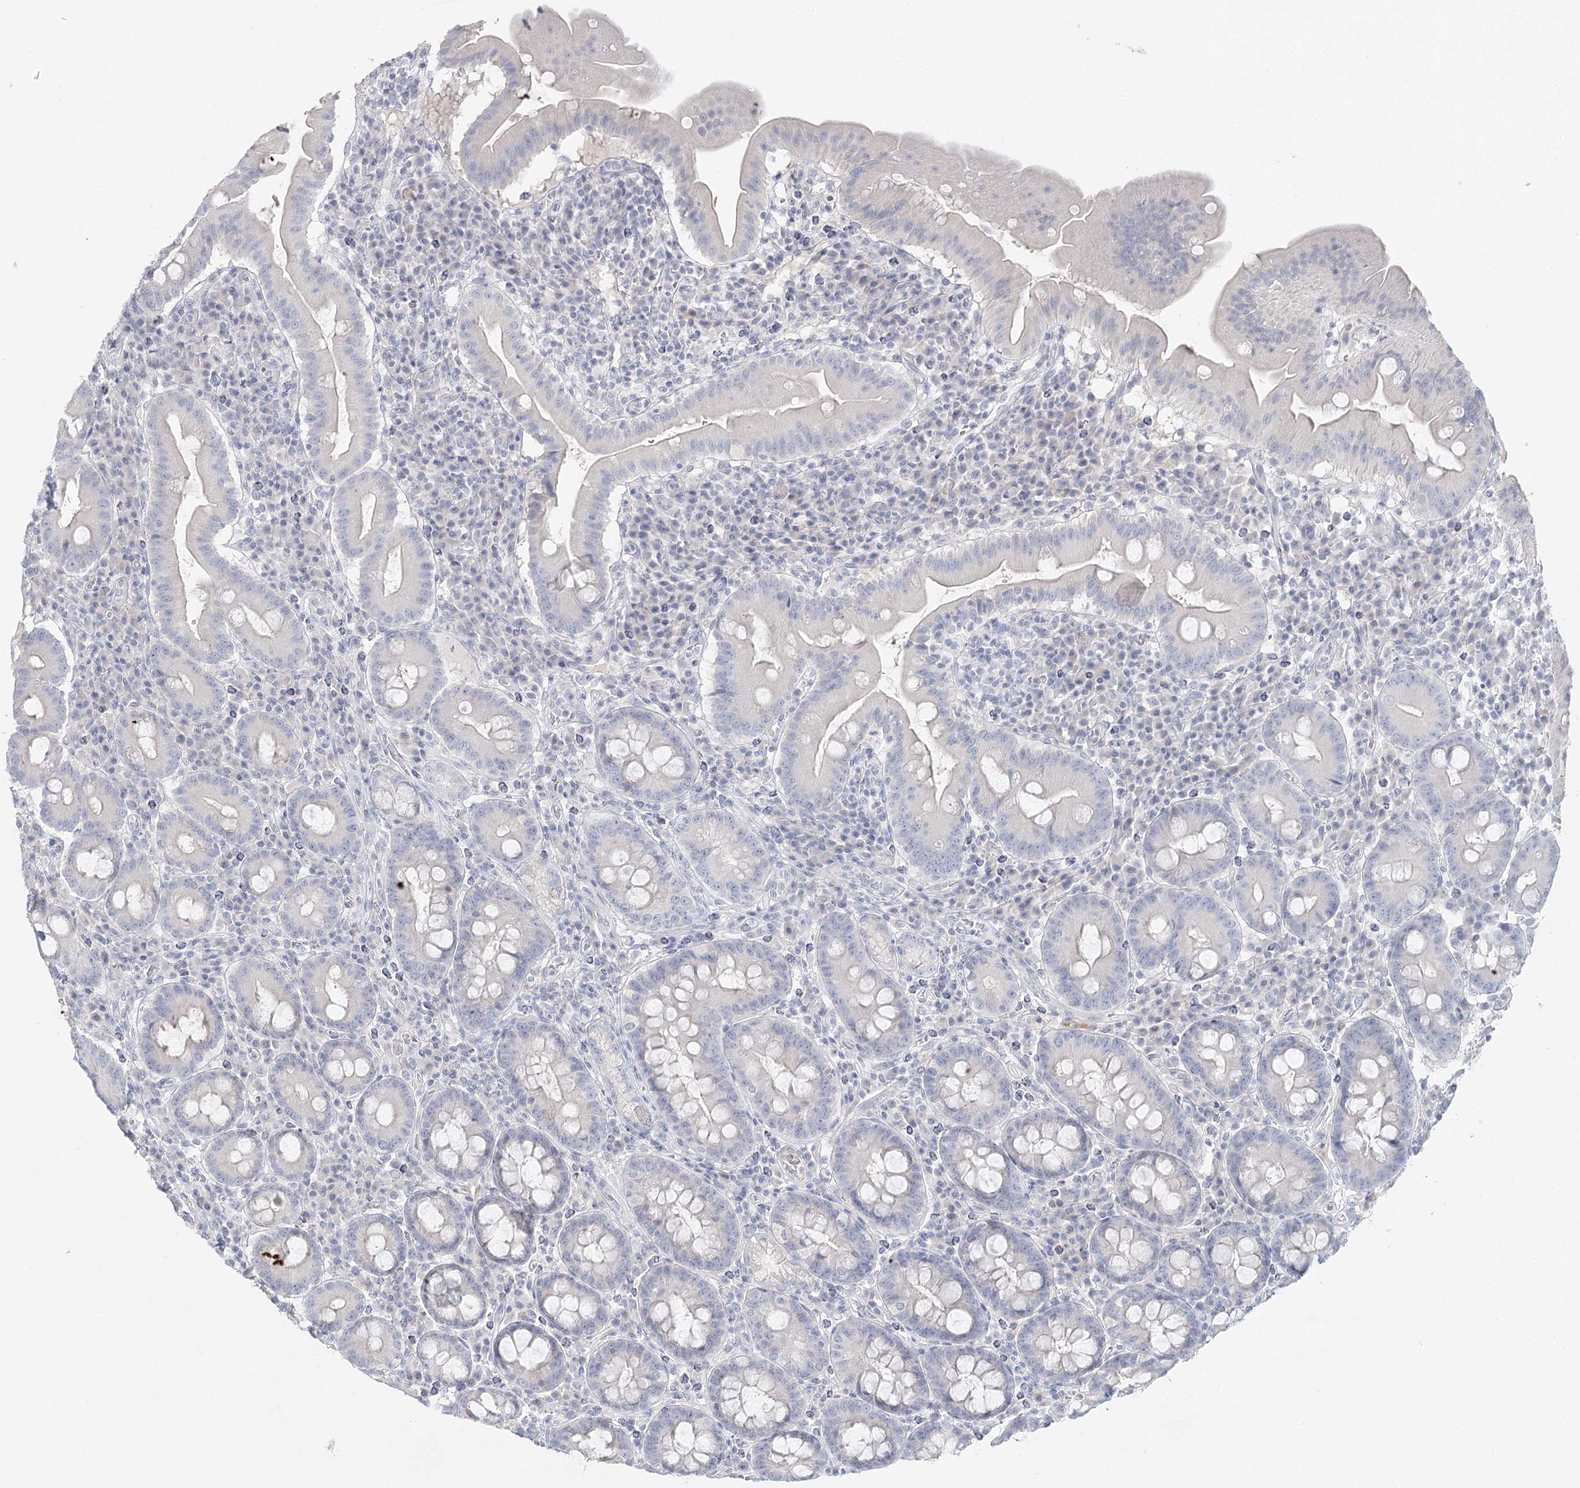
{"staining": {"intensity": "negative", "quantity": "none", "location": "none"}, "tissue": "duodenum", "cell_type": "Glandular cells", "image_type": "normal", "snomed": [{"axis": "morphology", "description": "Normal tissue, NOS"}, {"axis": "topography", "description": "Duodenum"}], "caption": "This is an immunohistochemistry histopathology image of normal human duodenum. There is no positivity in glandular cells.", "gene": "DMGDH", "patient": {"sex": "male", "age": 50}}